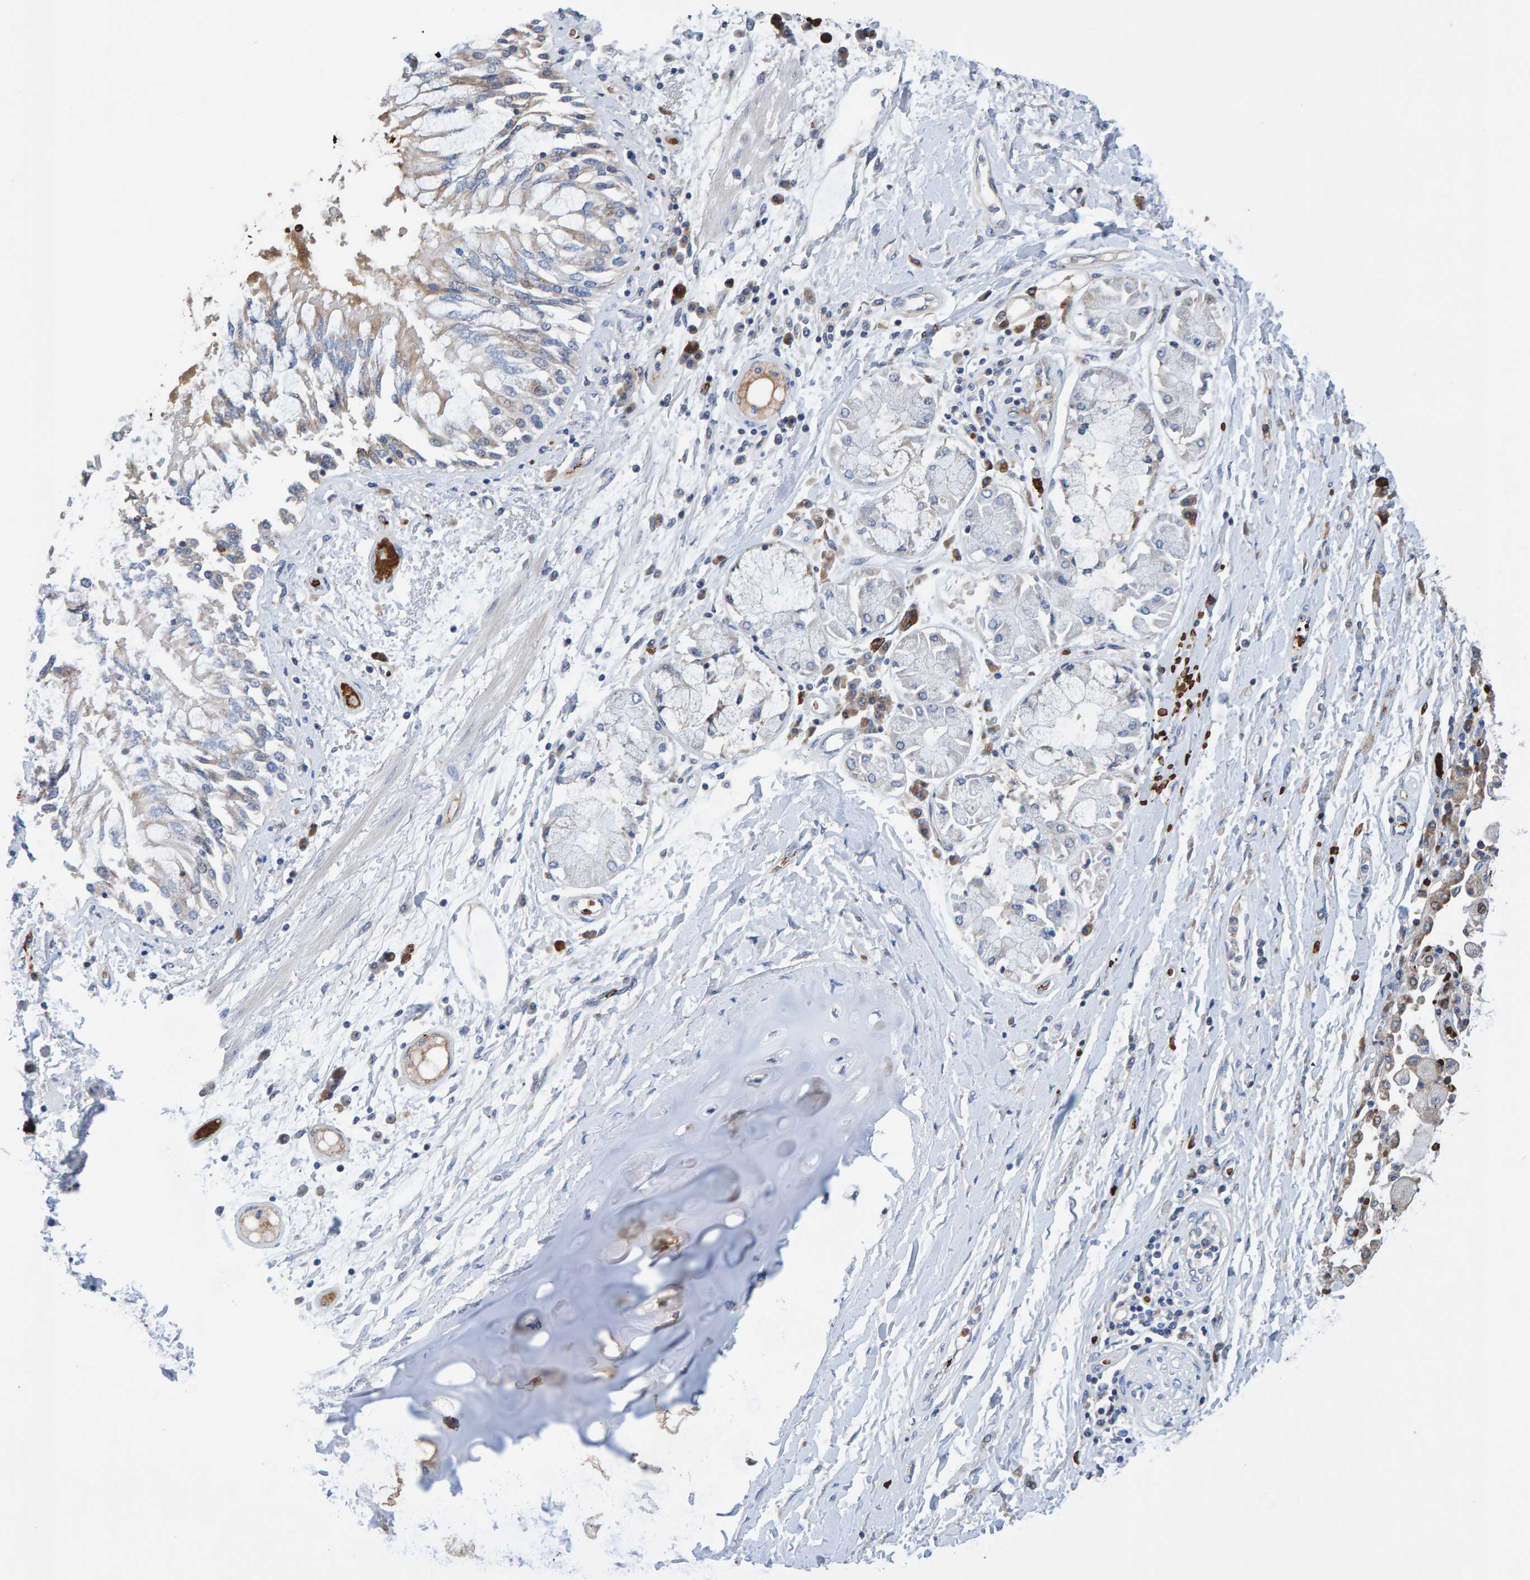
{"staining": {"intensity": "weak", "quantity": "25%-75%", "location": "cytoplasmic/membranous"}, "tissue": "lung cancer", "cell_type": "Tumor cells", "image_type": "cancer", "snomed": [{"axis": "morphology", "description": "Normal tissue, NOS"}, {"axis": "morphology", "description": "Squamous cell carcinoma, NOS"}, {"axis": "topography", "description": "Lymph node"}, {"axis": "topography", "description": "Cartilage tissue"}, {"axis": "topography", "description": "Bronchus"}, {"axis": "topography", "description": "Lung"}, {"axis": "topography", "description": "Peripheral nerve tissue"}], "caption": "A photomicrograph of lung squamous cell carcinoma stained for a protein displays weak cytoplasmic/membranous brown staining in tumor cells.", "gene": "VPS9D1", "patient": {"sex": "female", "age": 49}}